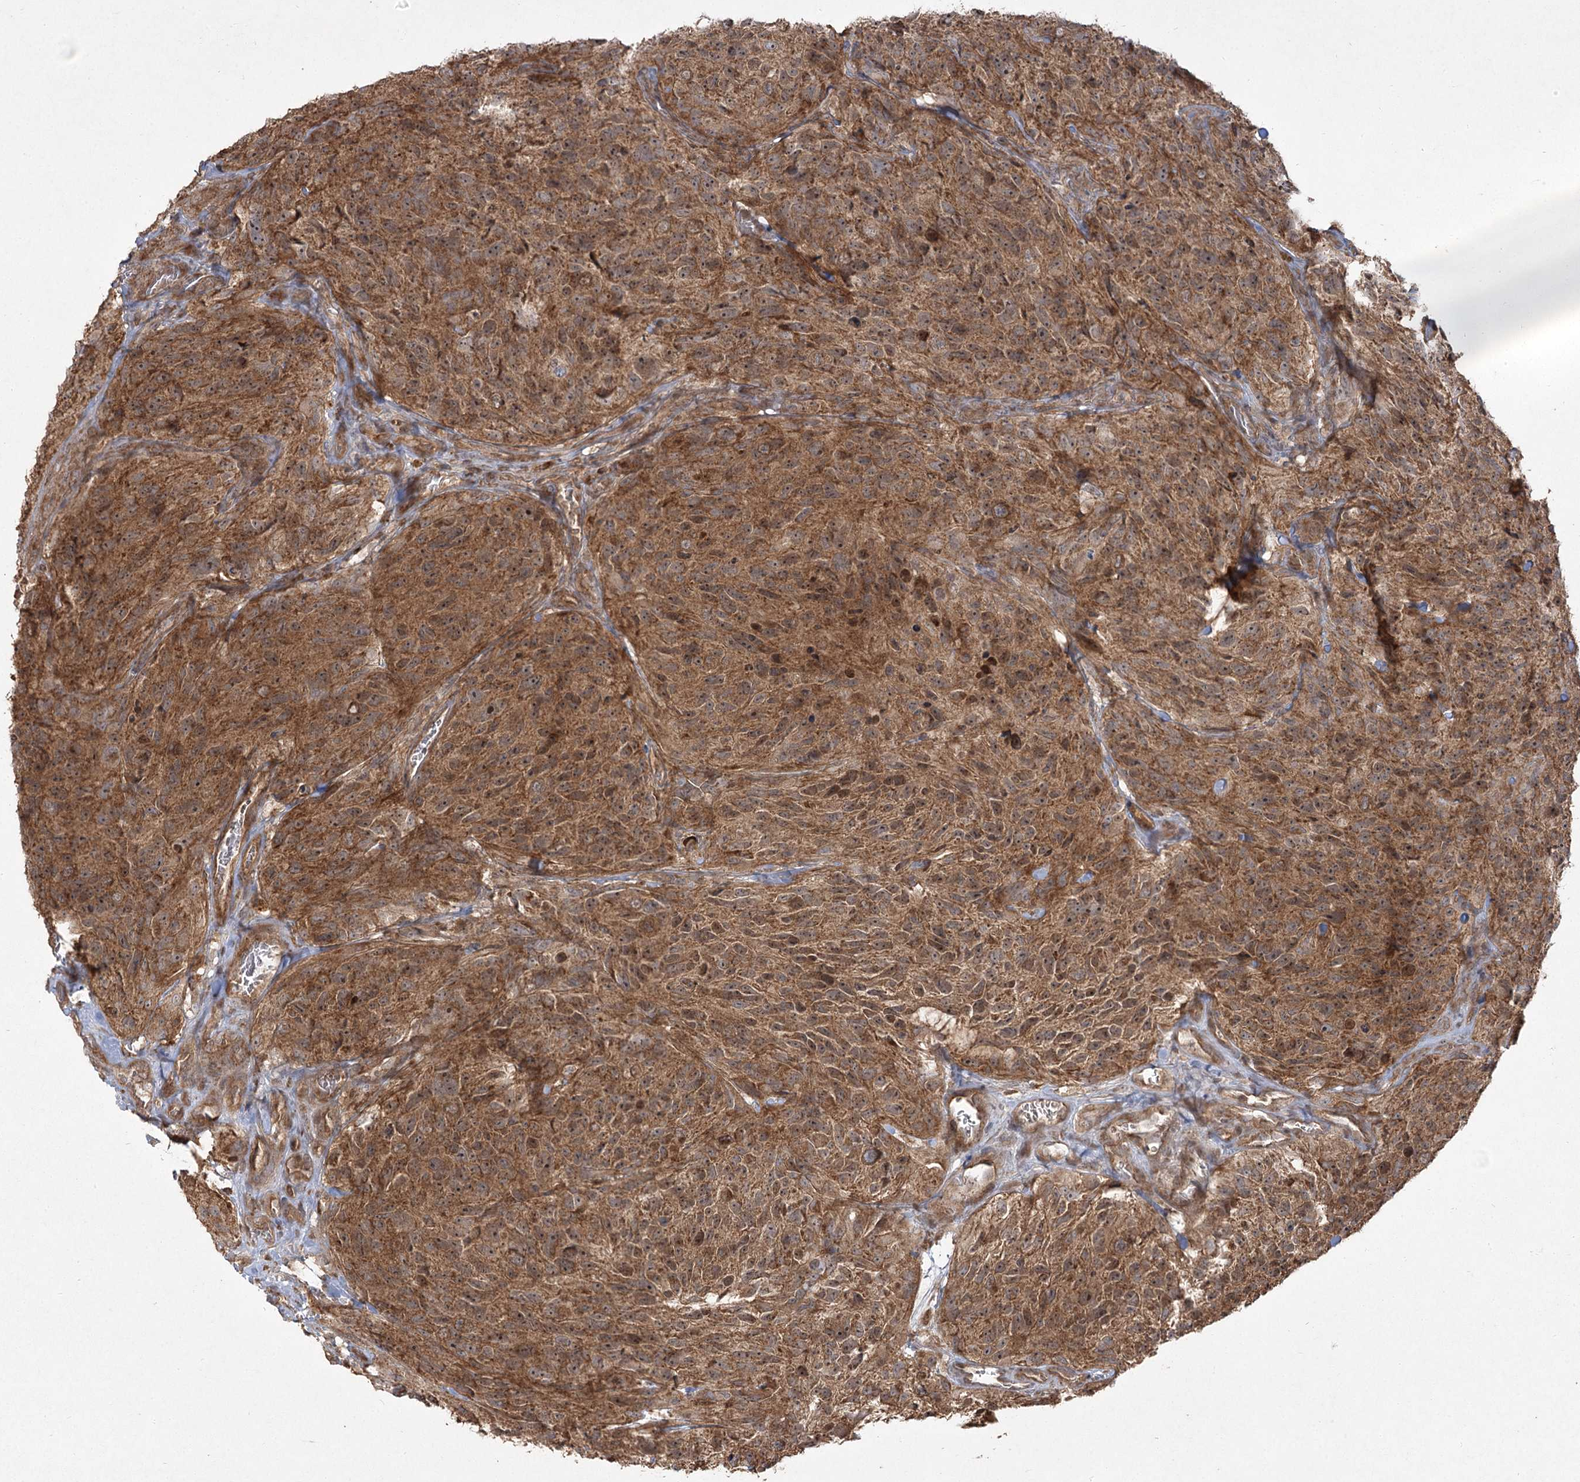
{"staining": {"intensity": "moderate", "quantity": ">75%", "location": "cytoplasmic/membranous,nuclear"}, "tissue": "glioma", "cell_type": "Tumor cells", "image_type": "cancer", "snomed": [{"axis": "morphology", "description": "Glioma, malignant, High grade"}, {"axis": "topography", "description": "Brain"}], "caption": "Moderate cytoplasmic/membranous and nuclear protein expression is present in about >75% of tumor cells in high-grade glioma (malignant). (DAB (3,3'-diaminobenzidine) IHC, brown staining for protein, blue staining for nuclei).", "gene": "CPLANE1", "patient": {"sex": "male", "age": 69}}